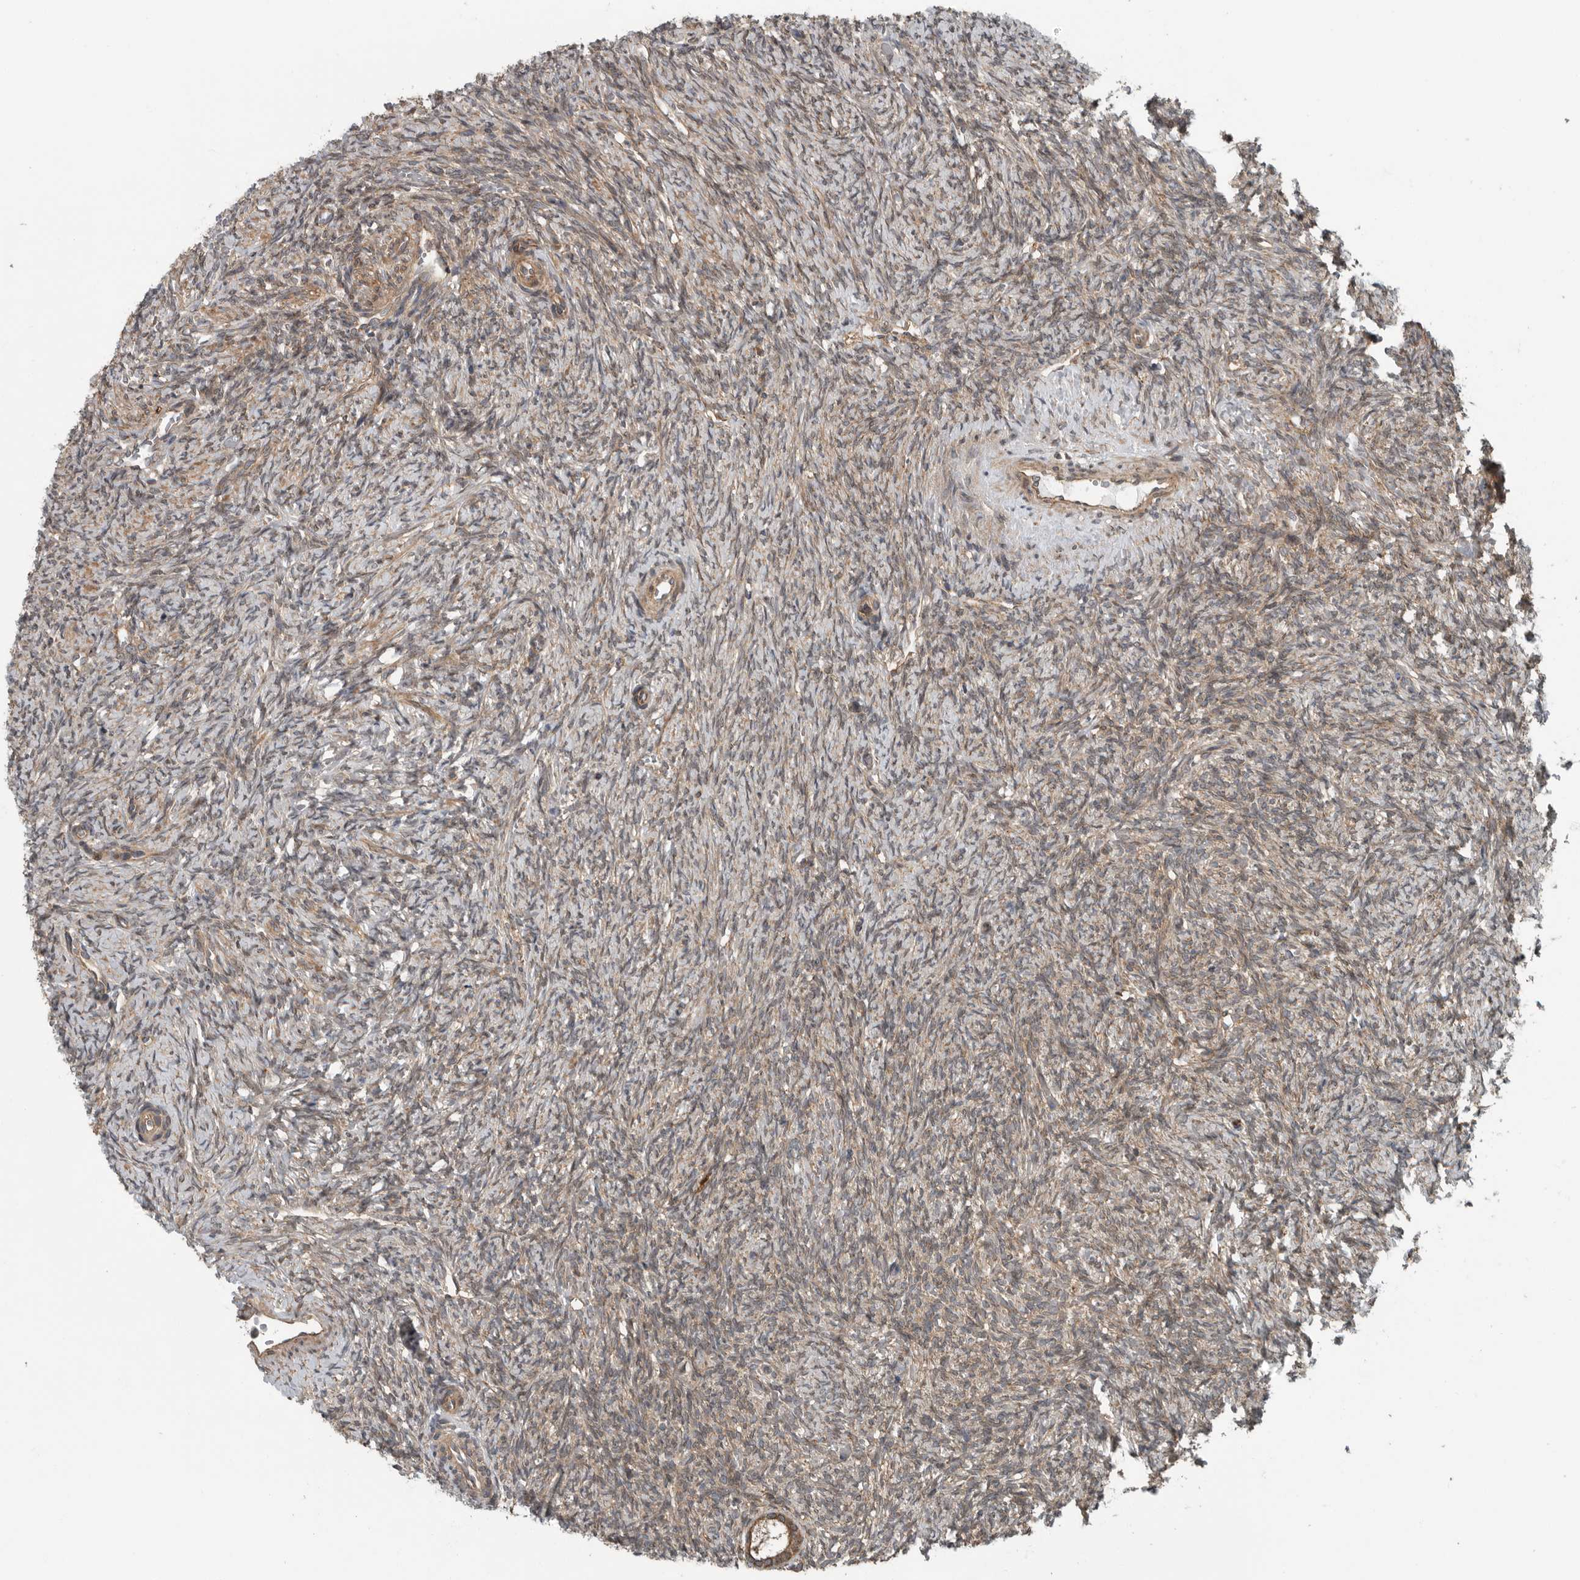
{"staining": {"intensity": "weak", "quantity": ">75%", "location": "cytoplasmic/membranous"}, "tissue": "ovary", "cell_type": "Follicle cells", "image_type": "normal", "snomed": [{"axis": "morphology", "description": "Normal tissue, NOS"}, {"axis": "topography", "description": "Ovary"}], "caption": "Approximately >75% of follicle cells in unremarkable human ovary demonstrate weak cytoplasmic/membranous protein staining as visualized by brown immunohistochemical staining.", "gene": "AMFR", "patient": {"sex": "female", "age": 41}}